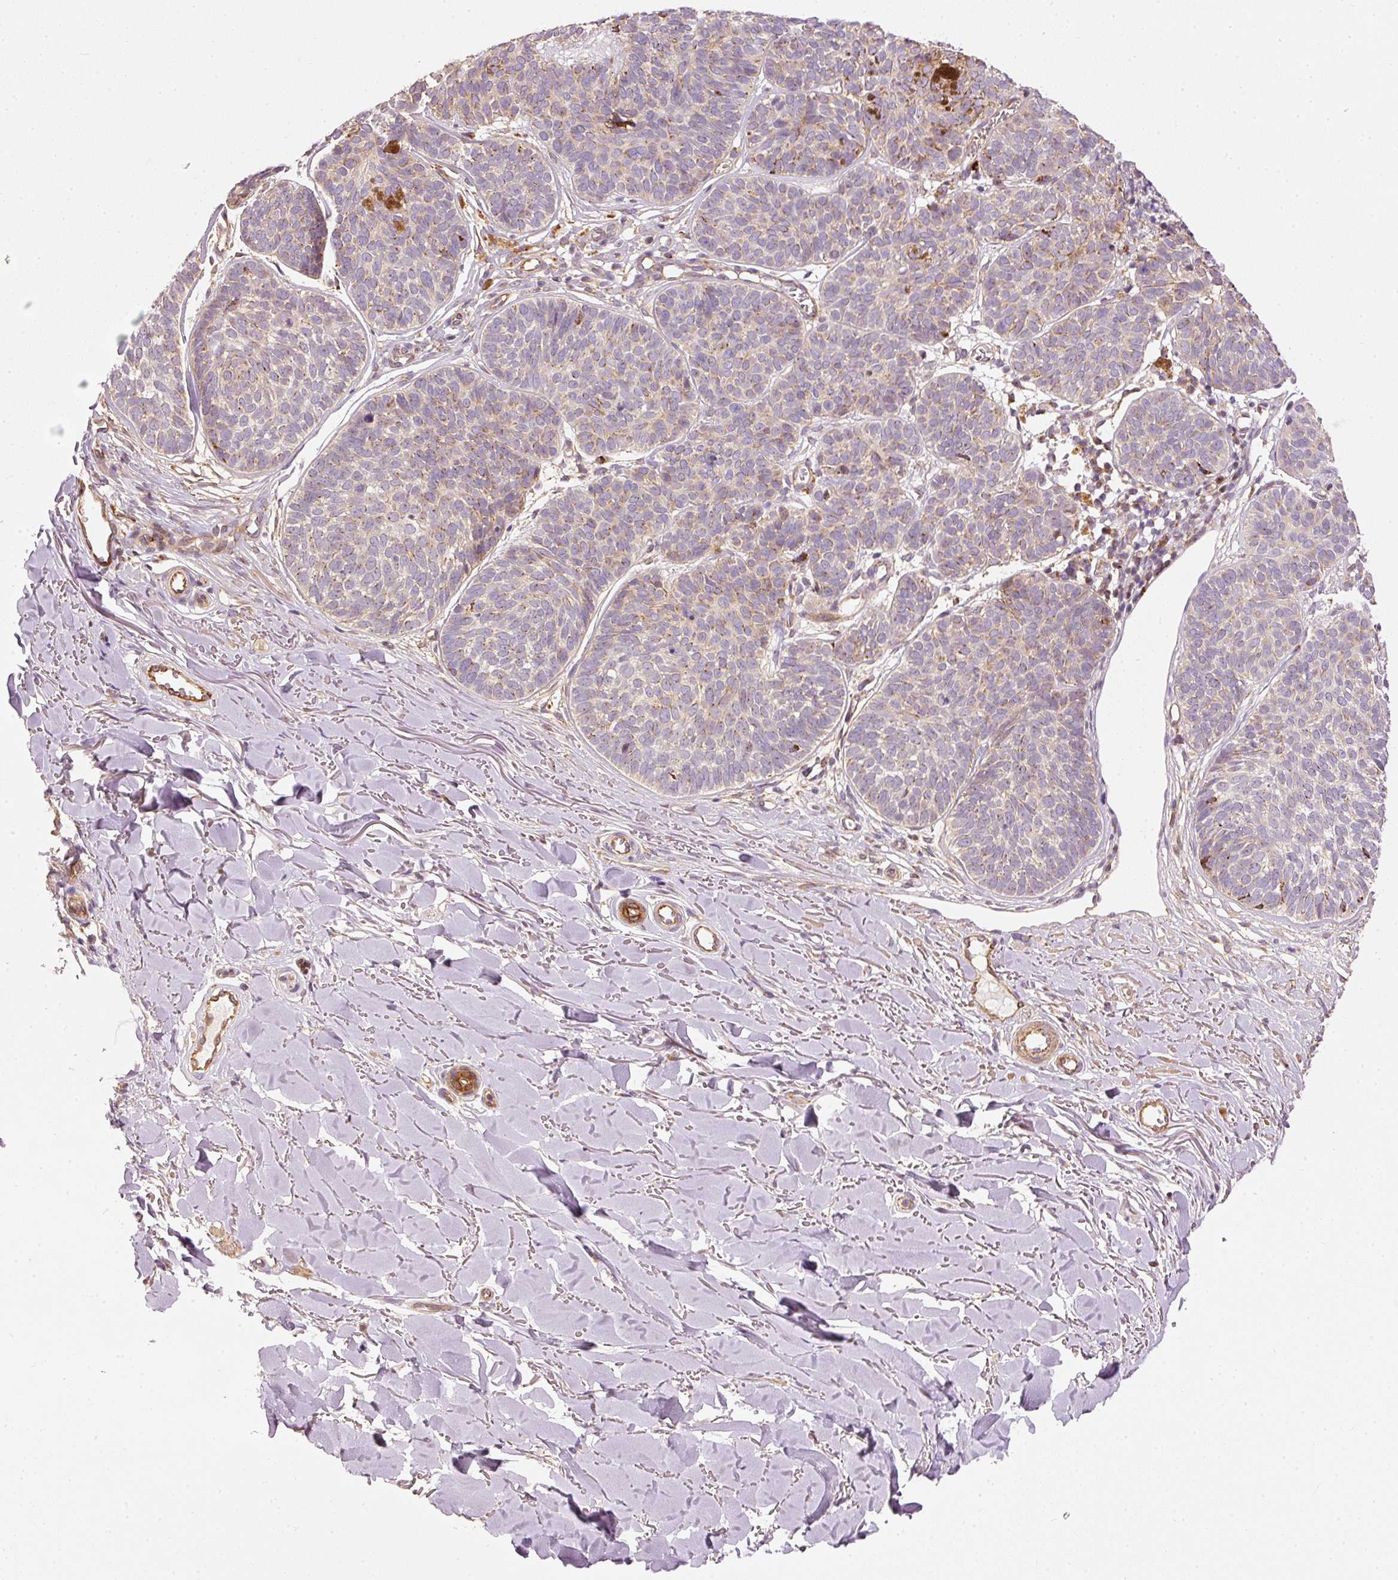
{"staining": {"intensity": "weak", "quantity": "<25%", "location": "cytoplasmic/membranous"}, "tissue": "skin cancer", "cell_type": "Tumor cells", "image_type": "cancer", "snomed": [{"axis": "morphology", "description": "Basal cell carcinoma"}, {"axis": "topography", "description": "Skin"}, {"axis": "topography", "description": "Skin of neck"}, {"axis": "topography", "description": "Skin of shoulder"}, {"axis": "topography", "description": "Skin of back"}], "caption": "Skin basal cell carcinoma was stained to show a protein in brown. There is no significant positivity in tumor cells.", "gene": "MTHFD1L", "patient": {"sex": "male", "age": 80}}